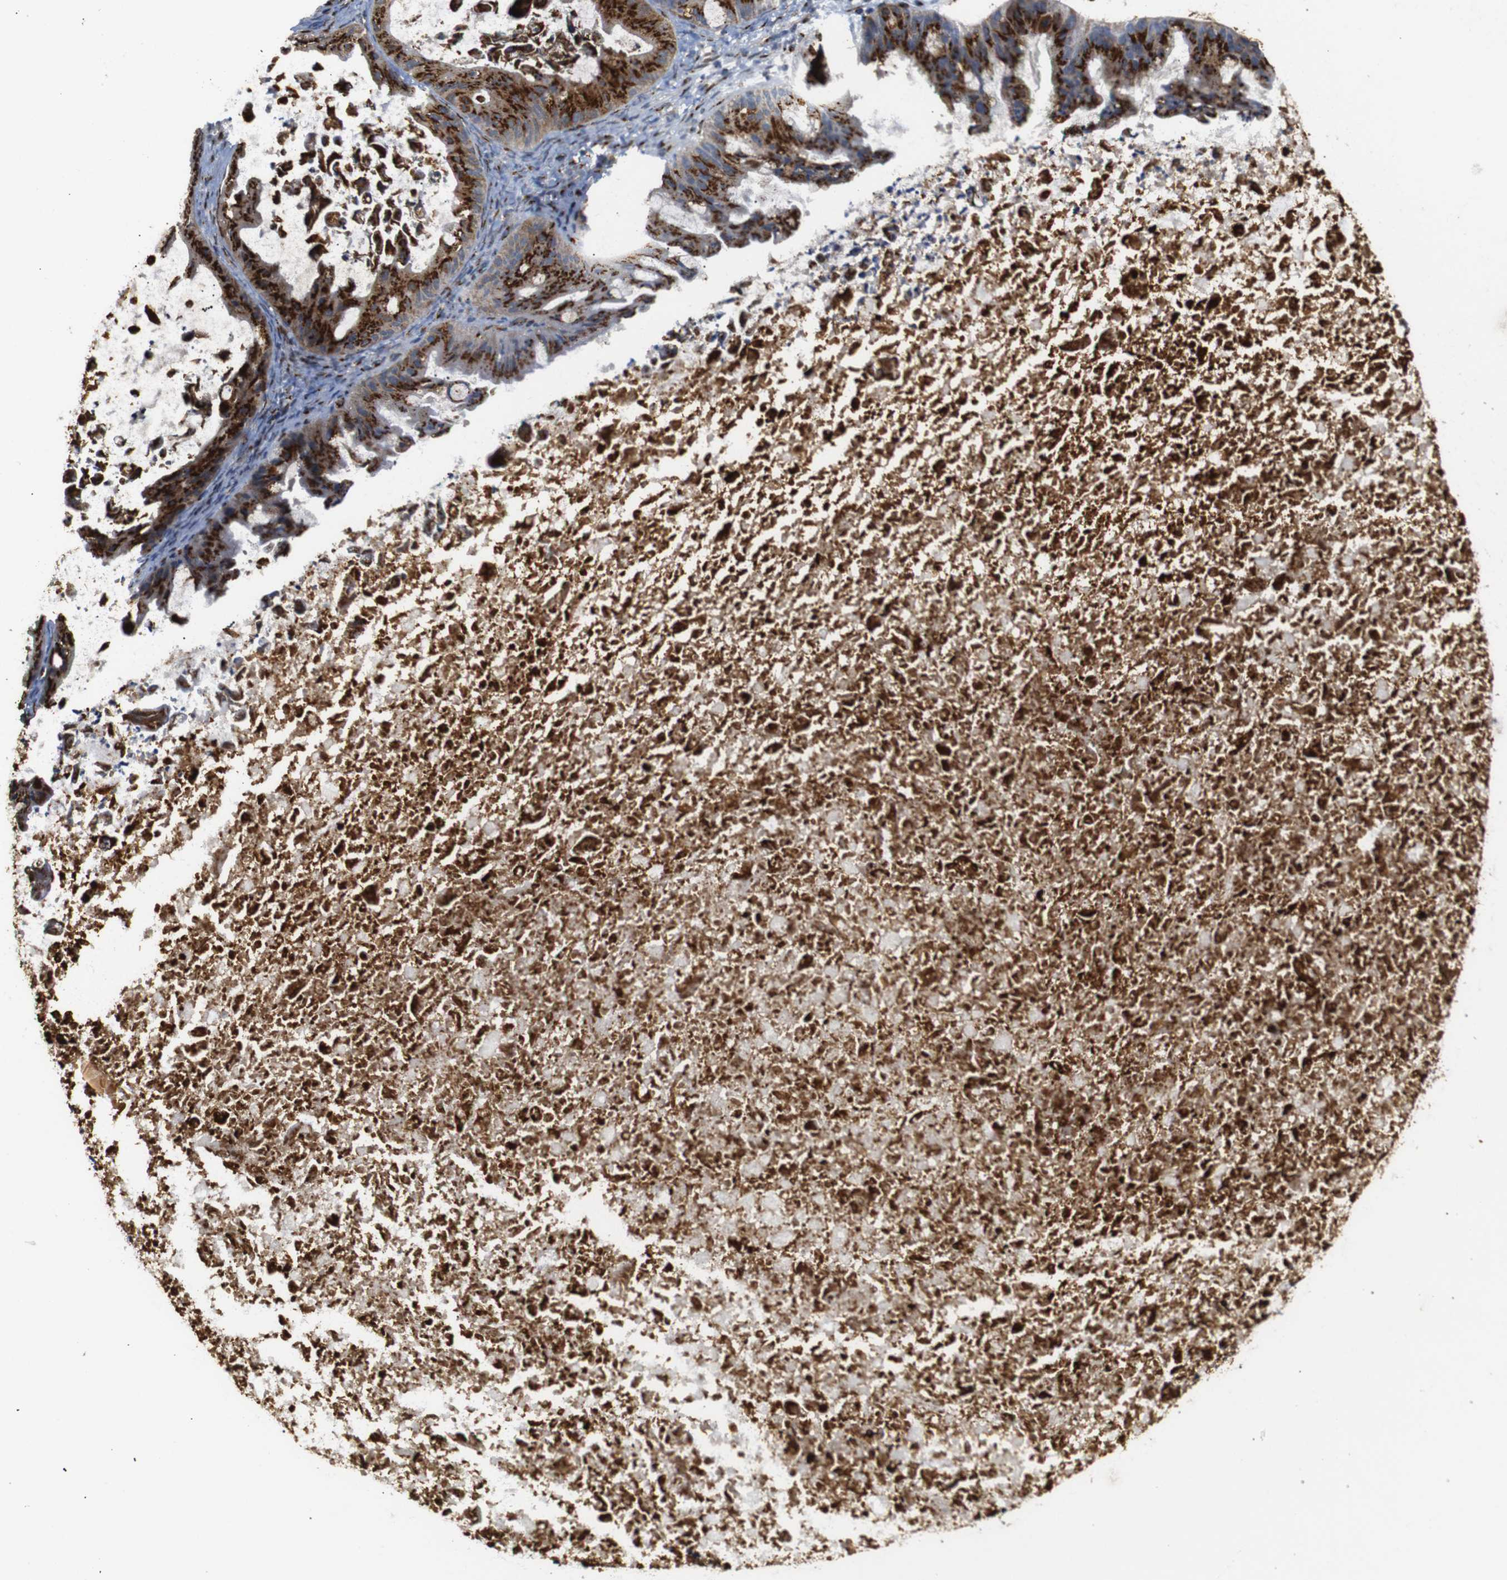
{"staining": {"intensity": "strong", "quantity": ">75%", "location": "cytoplasmic/membranous"}, "tissue": "ovarian cancer", "cell_type": "Tumor cells", "image_type": "cancer", "snomed": [{"axis": "morphology", "description": "Cystadenocarcinoma, mucinous, NOS"}, {"axis": "topography", "description": "Ovary"}], "caption": "High-power microscopy captured an immunohistochemistry image of mucinous cystadenocarcinoma (ovarian), revealing strong cytoplasmic/membranous positivity in about >75% of tumor cells.", "gene": "TGOLN2", "patient": {"sex": "female", "age": 37}}